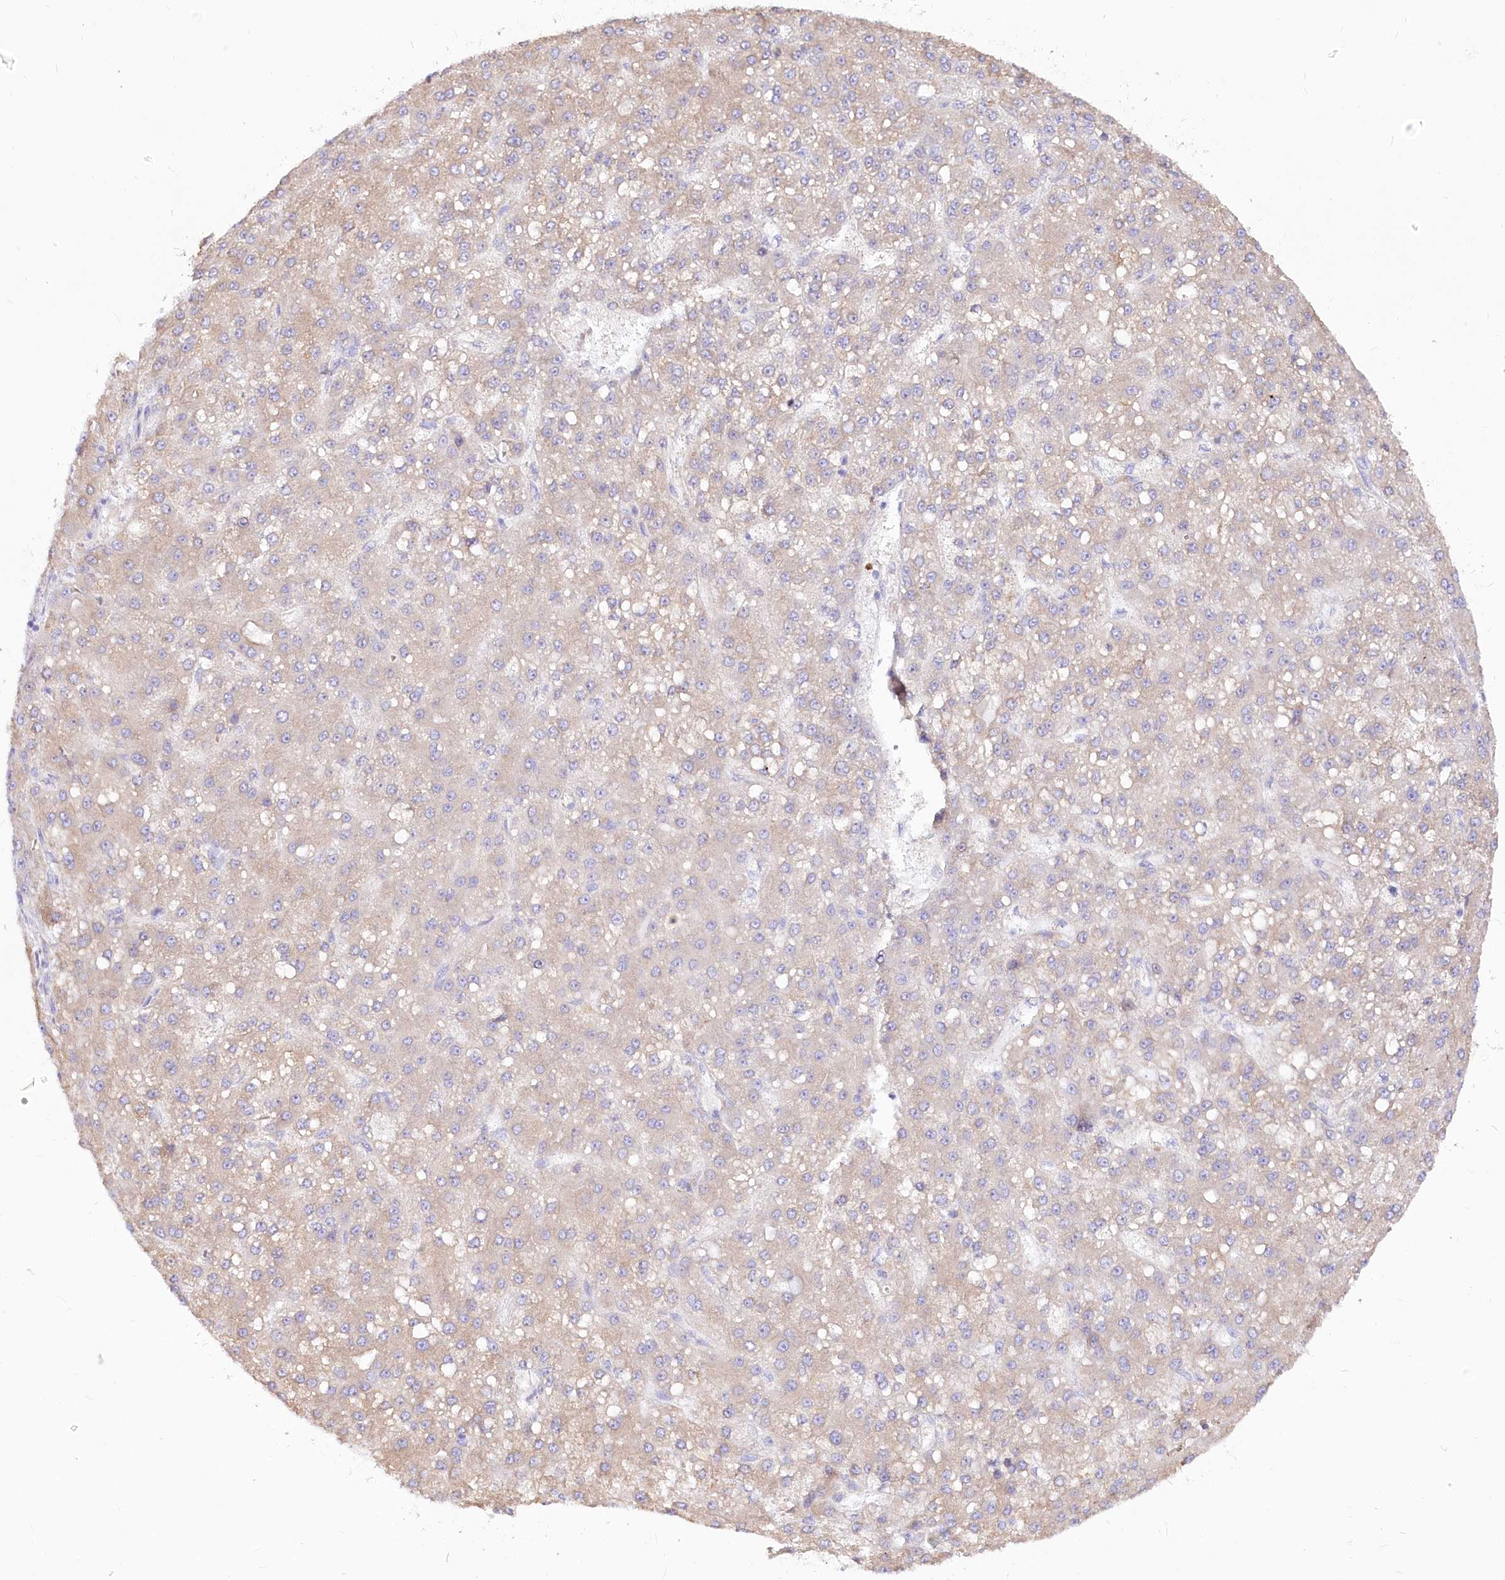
{"staining": {"intensity": "negative", "quantity": "none", "location": "none"}, "tissue": "liver cancer", "cell_type": "Tumor cells", "image_type": "cancer", "snomed": [{"axis": "morphology", "description": "Carcinoma, Hepatocellular, NOS"}, {"axis": "topography", "description": "Liver"}], "caption": "Histopathology image shows no significant protein staining in tumor cells of liver hepatocellular carcinoma.", "gene": "STT3B", "patient": {"sex": "male", "age": 67}}